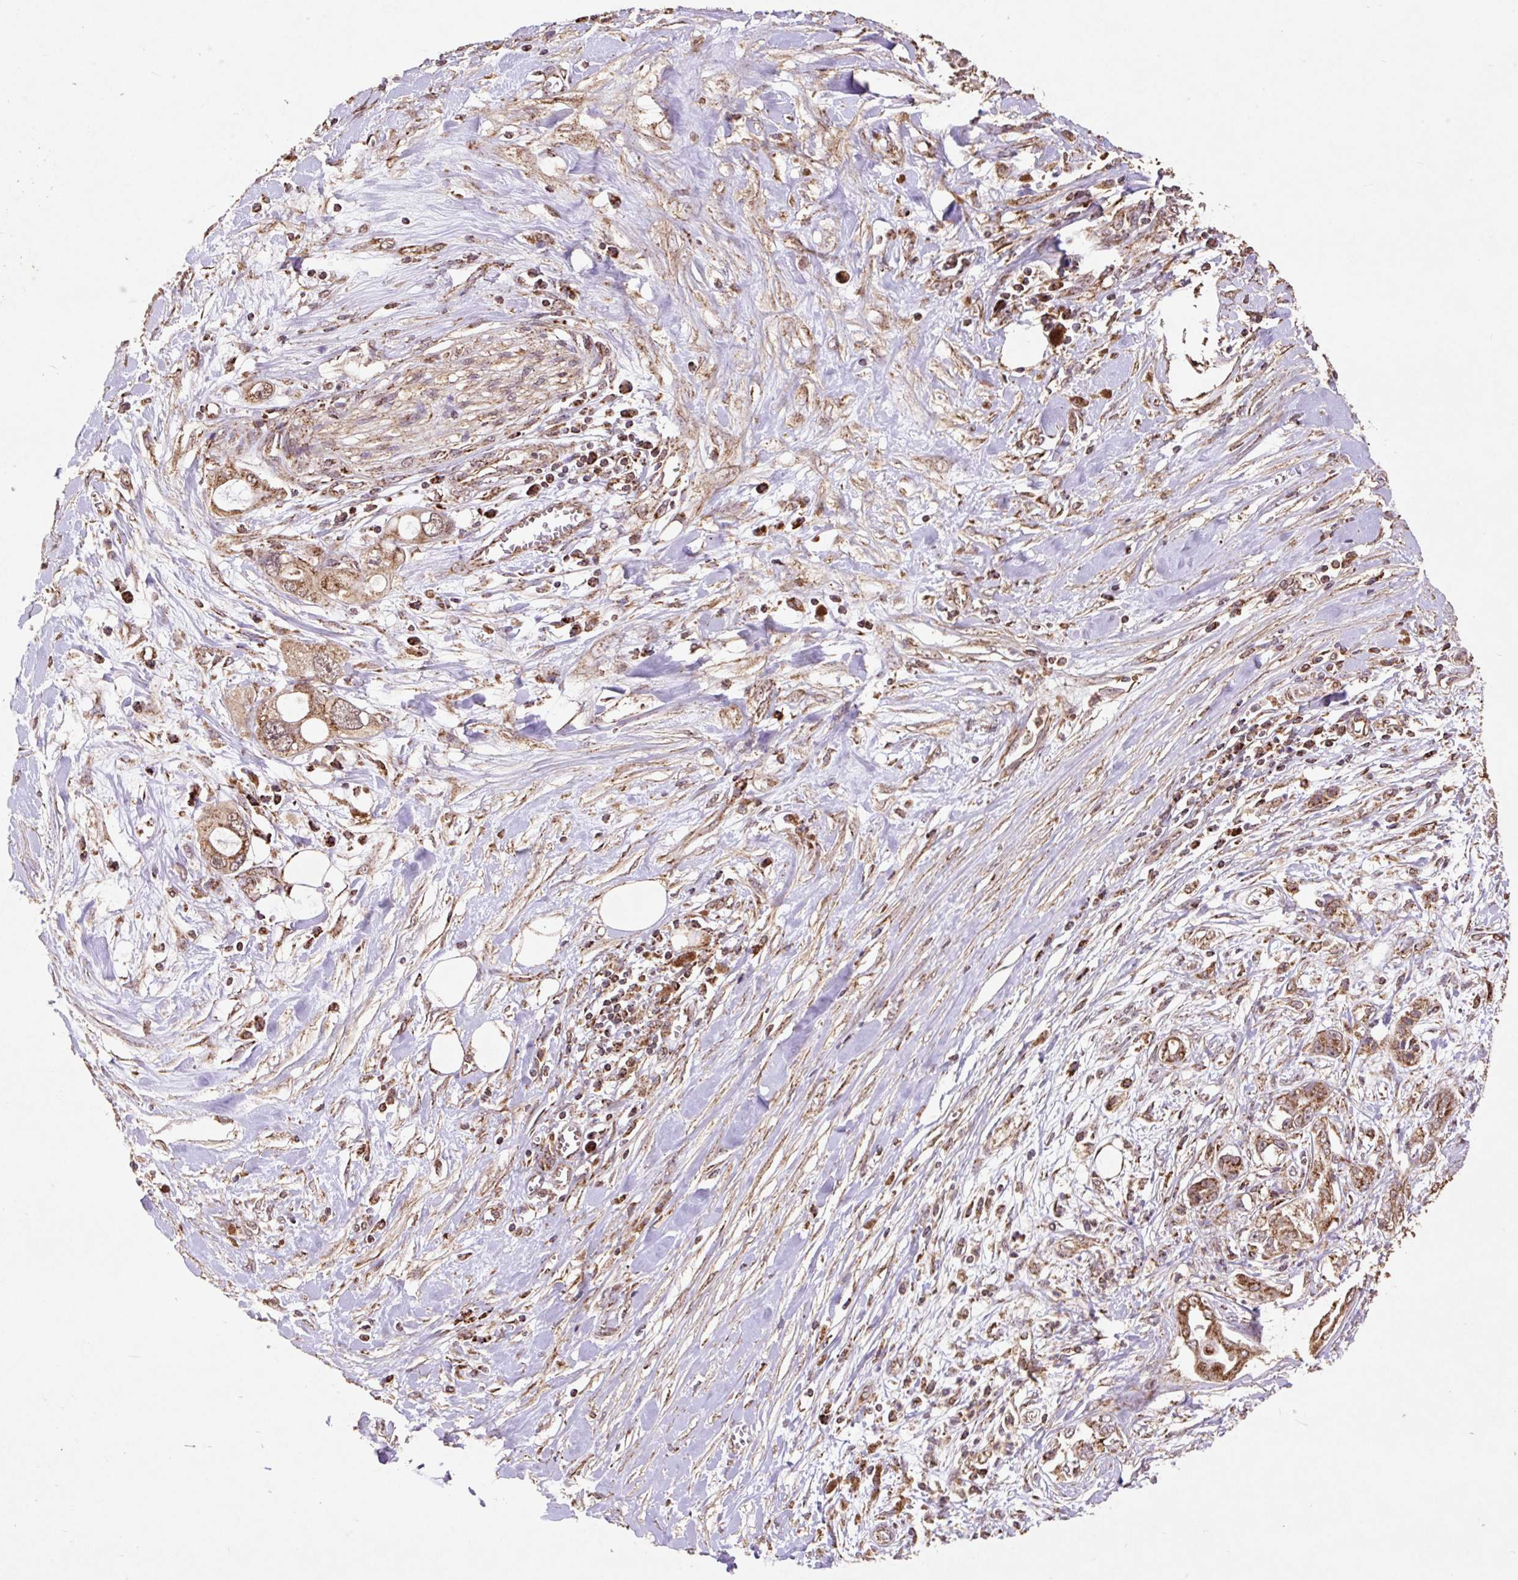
{"staining": {"intensity": "moderate", "quantity": ">75%", "location": "cytoplasmic/membranous"}, "tissue": "pancreatic cancer", "cell_type": "Tumor cells", "image_type": "cancer", "snomed": [{"axis": "morphology", "description": "Adenocarcinoma, NOS"}, {"axis": "topography", "description": "Pancreas"}], "caption": "Immunohistochemistry of pancreatic adenocarcinoma demonstrates medium levels of moderate cytoplasmic/membranous positivity in approximately >75% of tumor cells.", "gene": "ATP5F1A", "patient": {"sex": "female", "age": 56}}